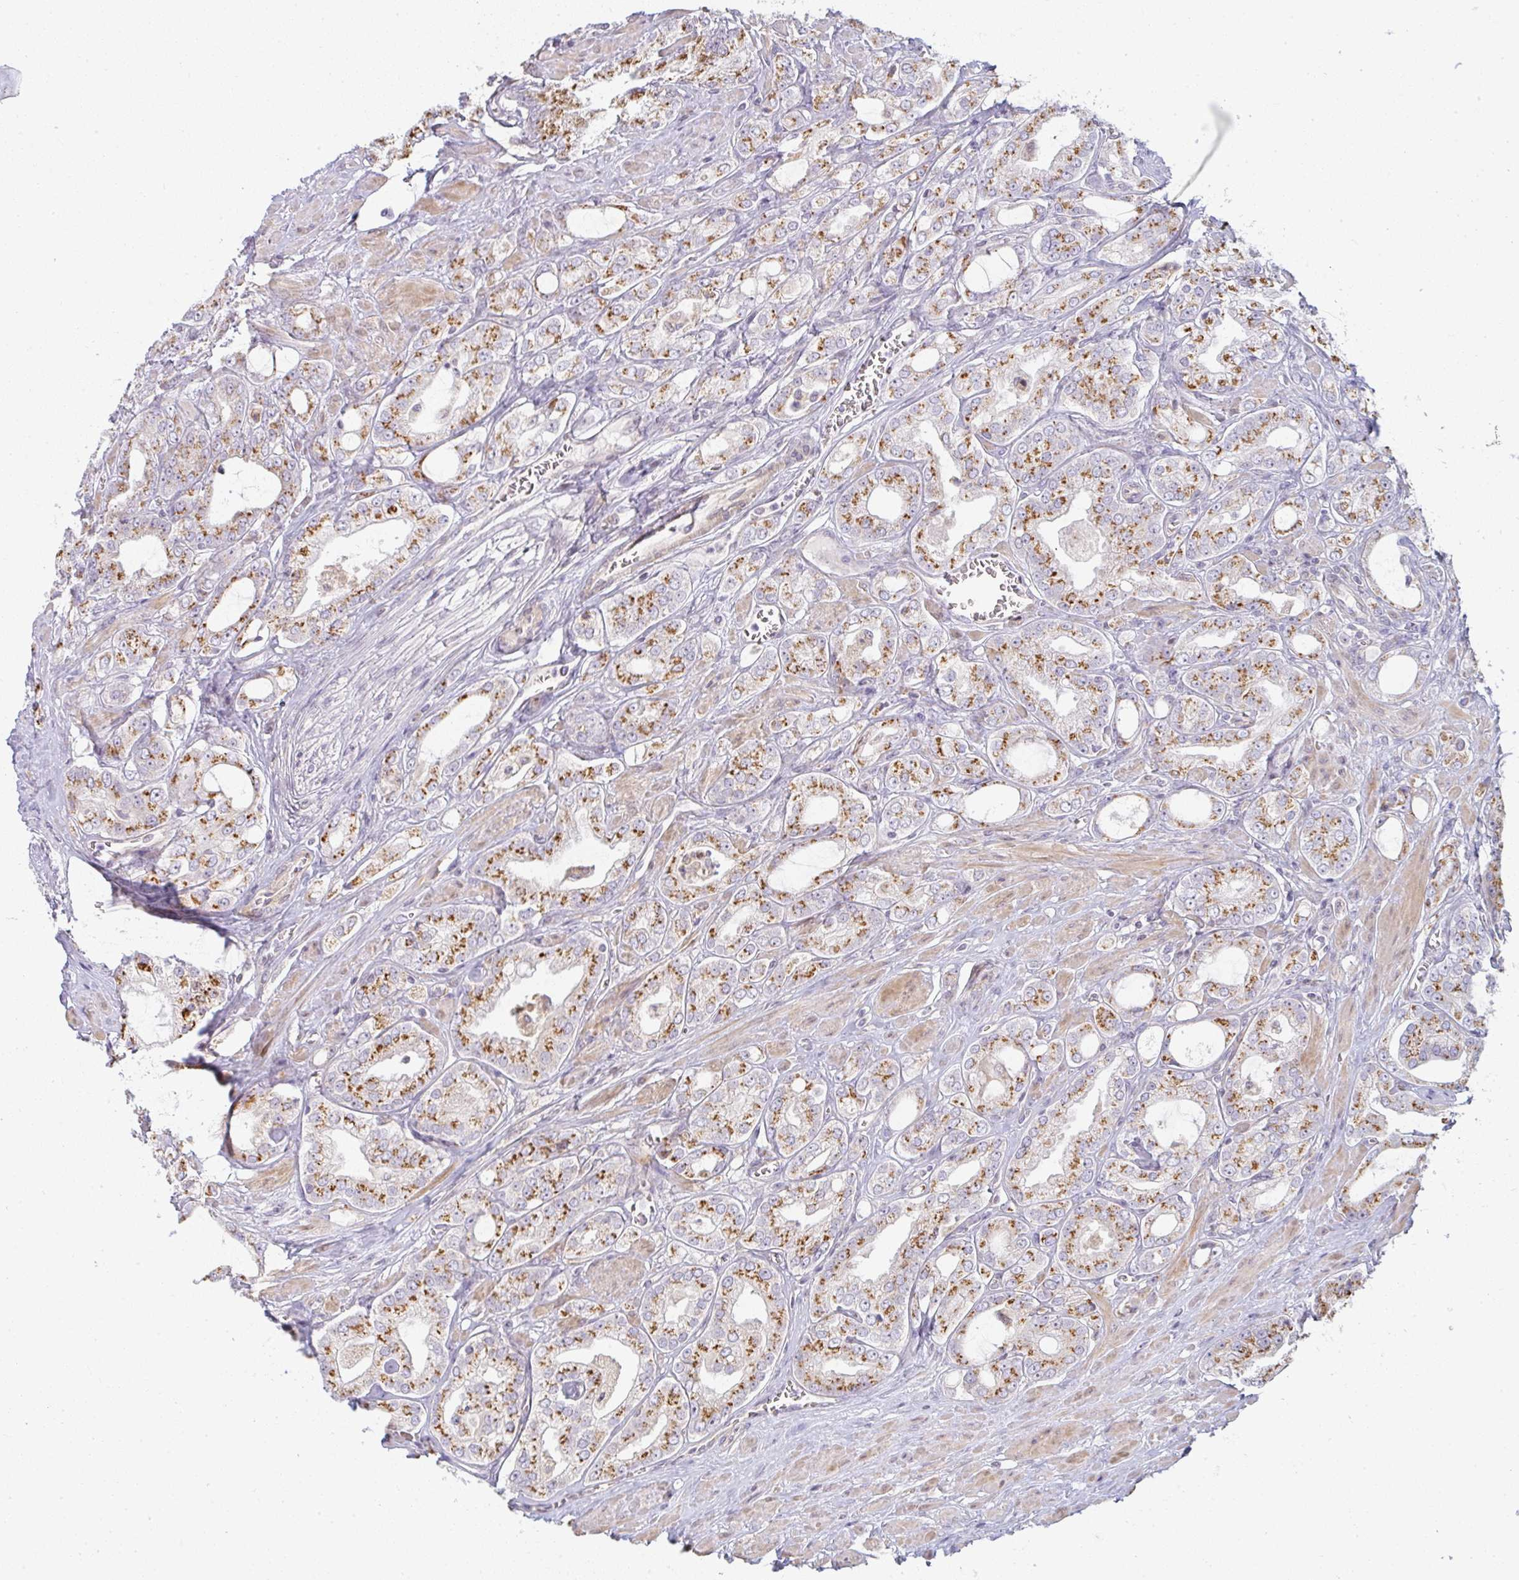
{"staining": {"intensity": "moderate", "quantity": ">75%", "location": "cytoplasmic/membranous"}, "tissue": "prostate cancer", "cell_type": "Tumor cells", "image_type": "cancer", "snomed": [{"axis": "morphology", "description": "Adenocarcinoma, High grade"}, {"axis": "topography", "description": "Prostate"}], "caption": "Immunohistochemical staining of human high-grade adenocarcinoma (prostate) shows medium levels of moderate cytoplasmic/membranous protein positivity in approximately >75% of tumor cells.", "gene": "MOB1A", "patient": {"sex": "male", "age": 66}}